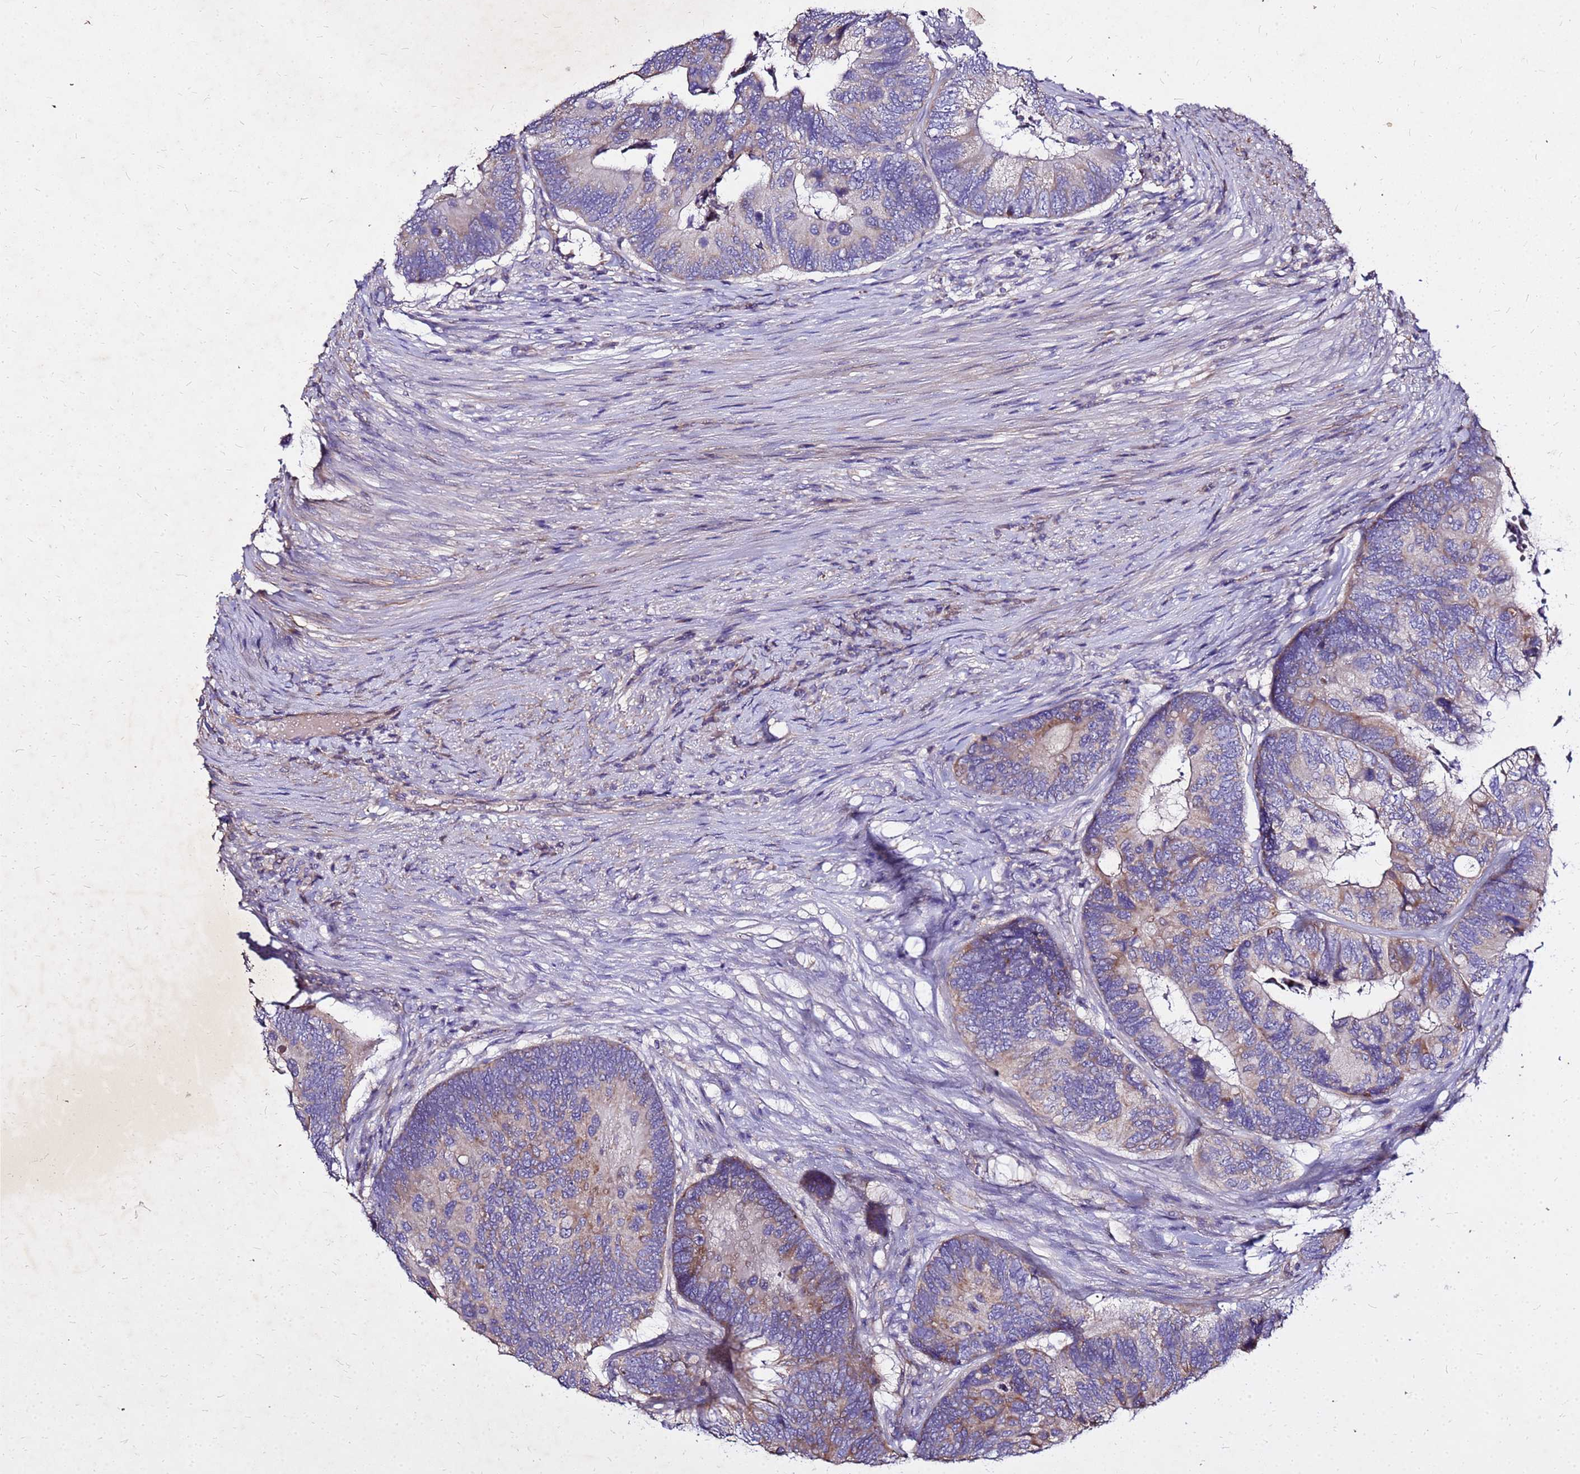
{"staining": {"intensity": "moderate", "quantity": "<25%", "location": "cytoplasmic/membranous"}, "tissue": "colorectal cancer", "cell_type": "Tumor cells", "image_type": "cancer", "snomed": [{"axis": "morphology", "description": "Adenocarcinoma, NOS"}, {"axis": "topography", "description": "Colon"}], "caption": "This is an image of immunohistochemistry (IHC) staining of colorectal adenocarcinoma, which shows moderate staining in the cytoplasmic/membranous of tumor cells.", "gene": "COX14", "patient": {"sex": "female", "age": 67}}